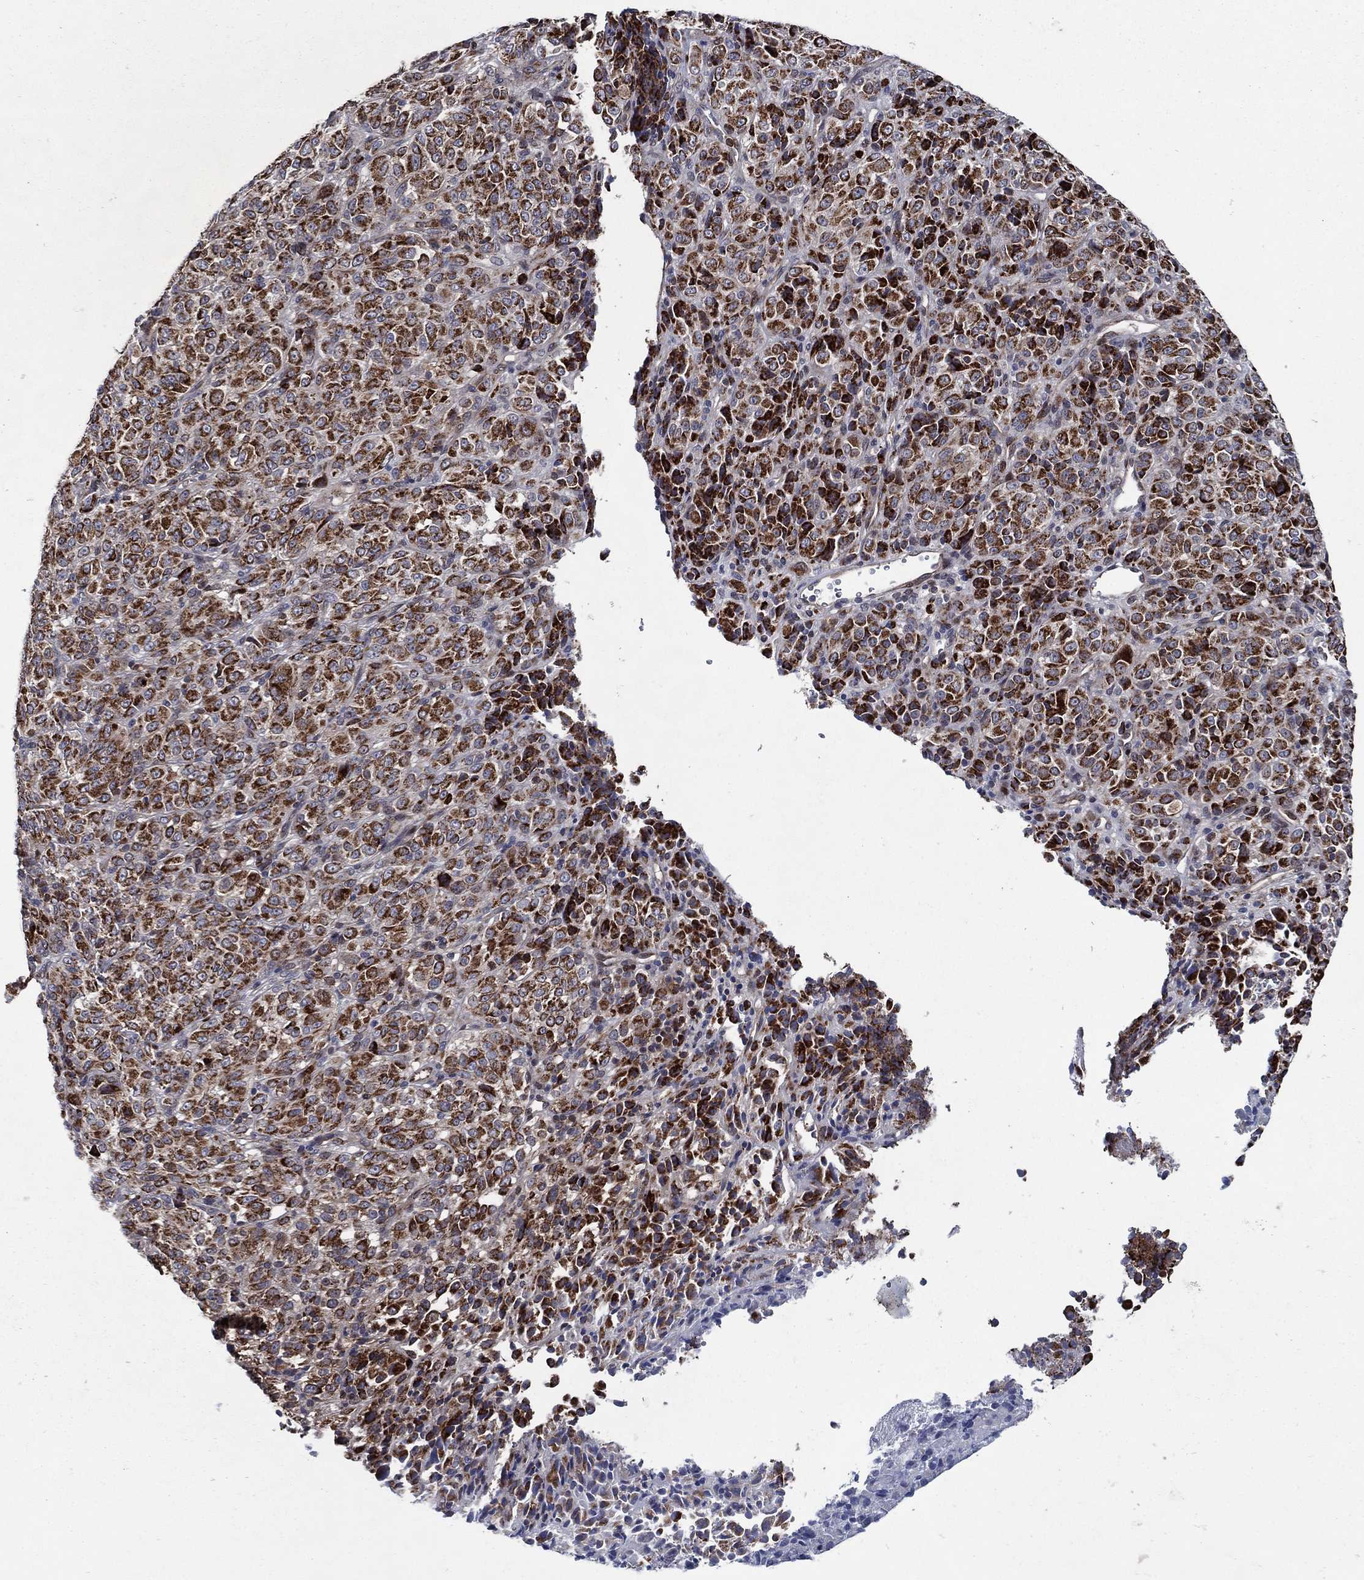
{"staining": {"intensity": "moderate", "quantity": ">75%", "location": "cytoplasmic/membranous"}, "tissue": "melanoma", "cell_type": "Tumor cells", "image_type": "cancer", "snomed": [{"axis": "morphology", "description": "Malignant melanoma, Metastatic site"}, {"axis": "topography", "description": "Brain"}], "caption": "This image exhibits melanoma stained with immunohistochemistry to label a protein in brown. The cytoplasmic/membranous of tumor cells show moderate positivity for the protein. Nuclei are counter-stained blue.", "gene": "ARHGAP11A", "patient": {"sex": "female", "age": 56}}